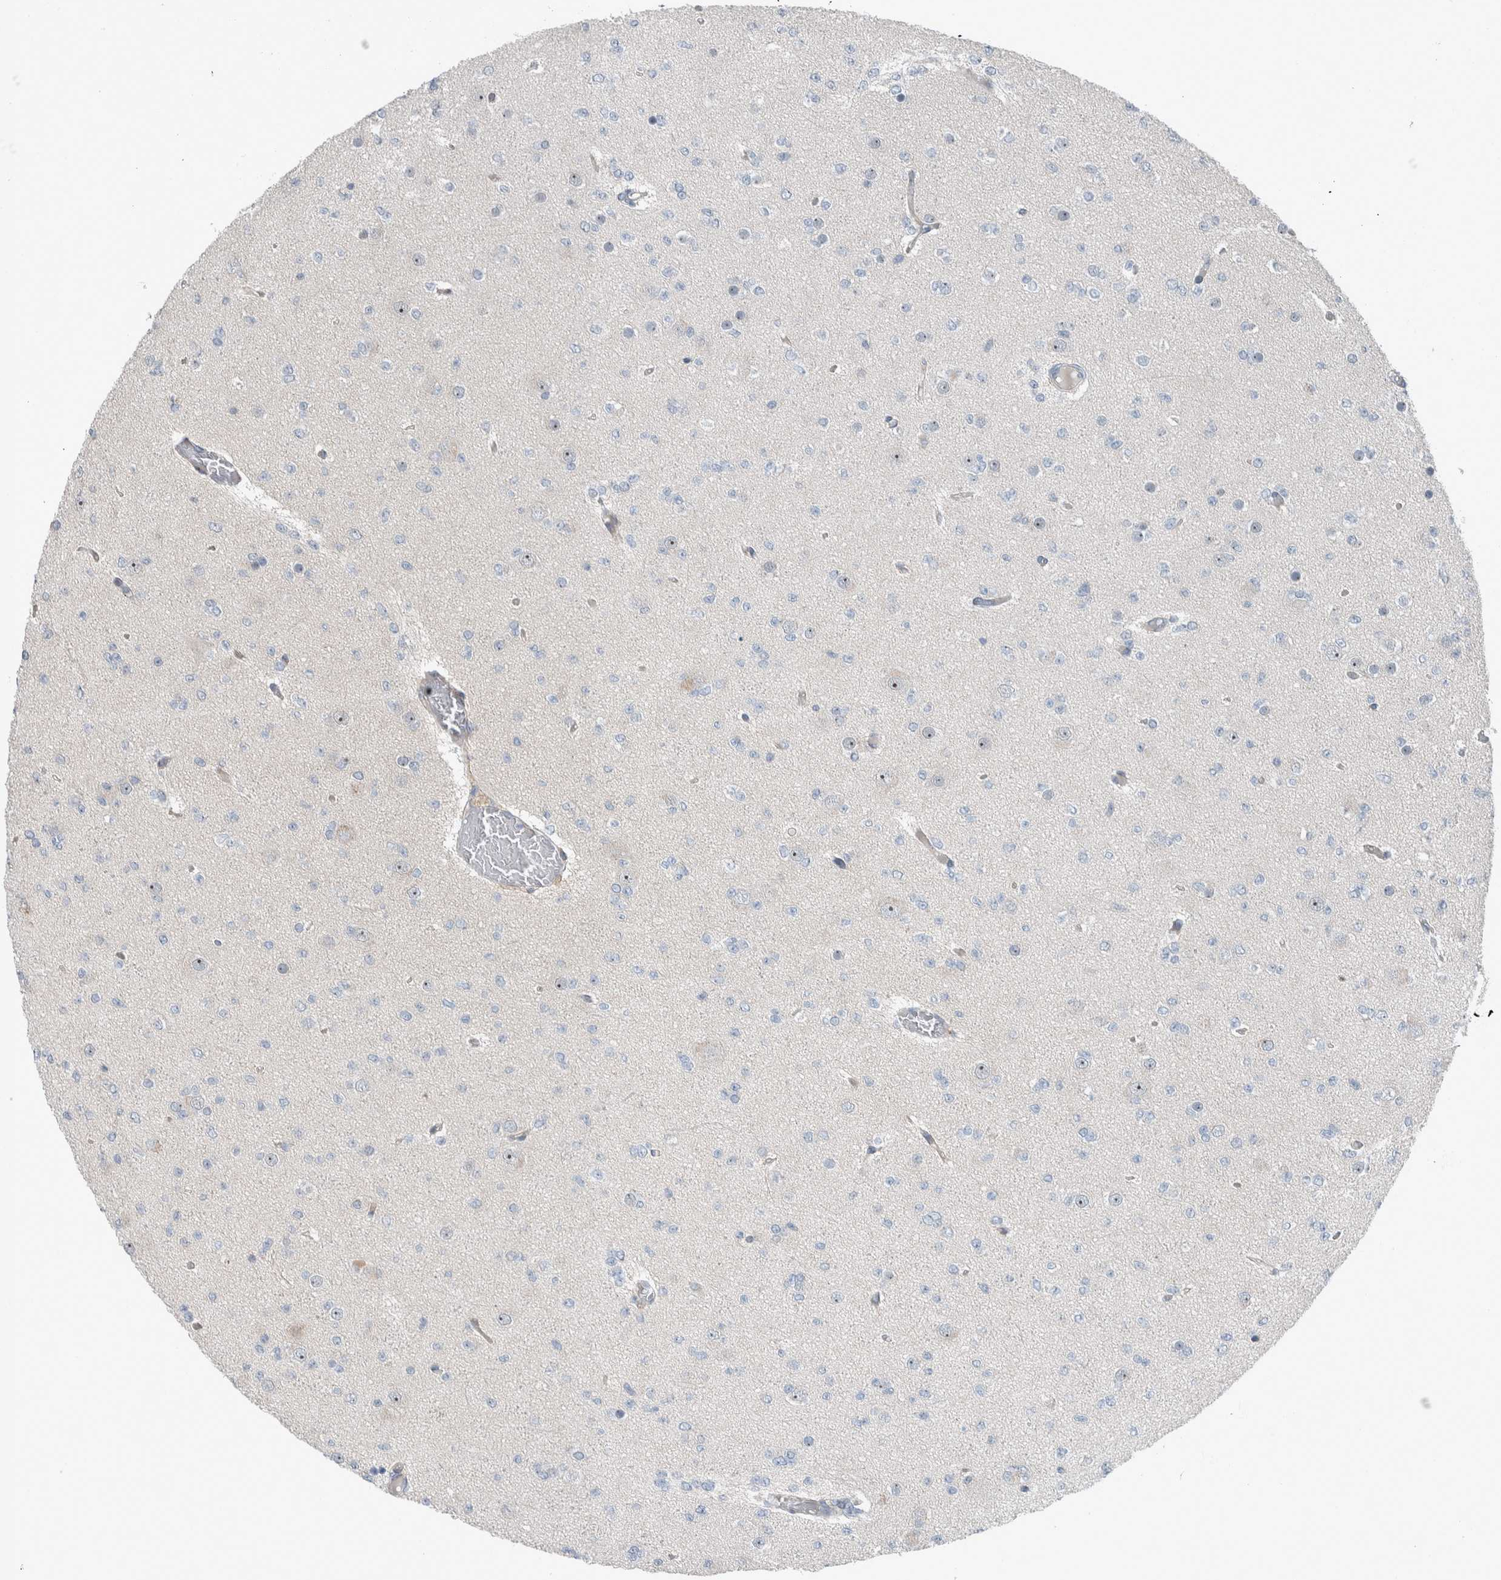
{"staining": {"intensity": "negative", "quantity": "none", "location": "none"}, "tissue": "glioma", "cell_type": "Tumor cells", "image_type": "cancer", "snomed": [{"axis": "morphology", "description": "Glioma, malignant, Low grade"}, {"axis": "topography", "description": "Brain"}], "caption": "A high-resolution photomicrograph shows IHC staining of malignant low-grade glioma, which reveals no significant staining in tumor cells. Brightfield microscopy of immunohistochemistry stained with DAB (brown) and hematoxylin (blue), captured at high magnification.", "gene": "USP25", "patient": {"sex": "female", "age": 22}}